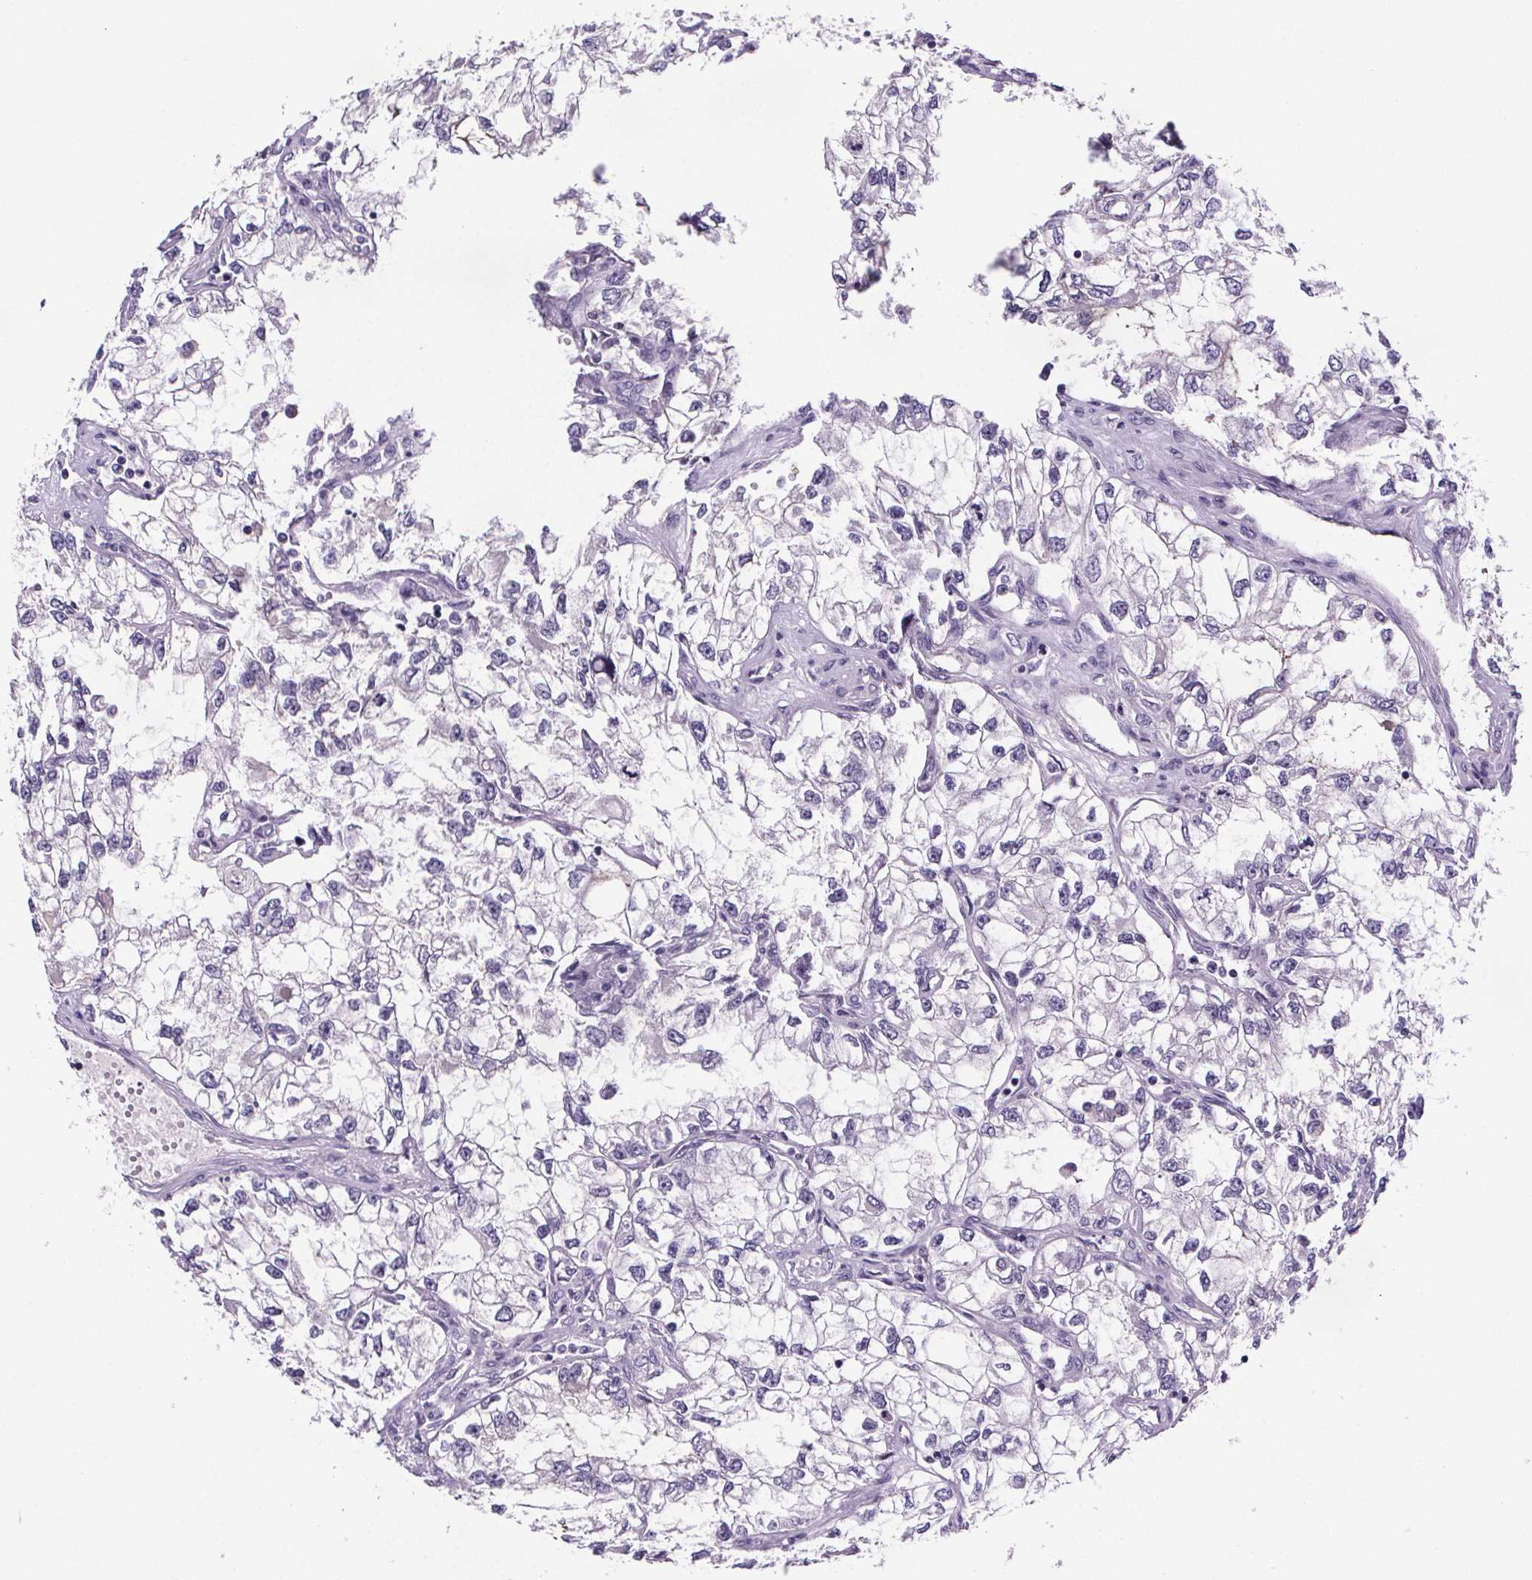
{"staining": {"intensity": "negative", "quantity": "none", "location": "none"}, "tissue": "renal cancer", "cell_type": "Tumor cells", "image_type": "cancer", "snomed": [{"axis": "morphology", "description": "Adenocarcinoma, NOS"}, {"axis": "topography", "description": "Kidney"}], "caption": "DAB (3,3'-diaminobenzidine) immunohistochemical staining of human renal cancer demonstrates no significant expression in tumor cells.", "gene": "CUBN", "patient": {"sex": "female", "age": 59}}